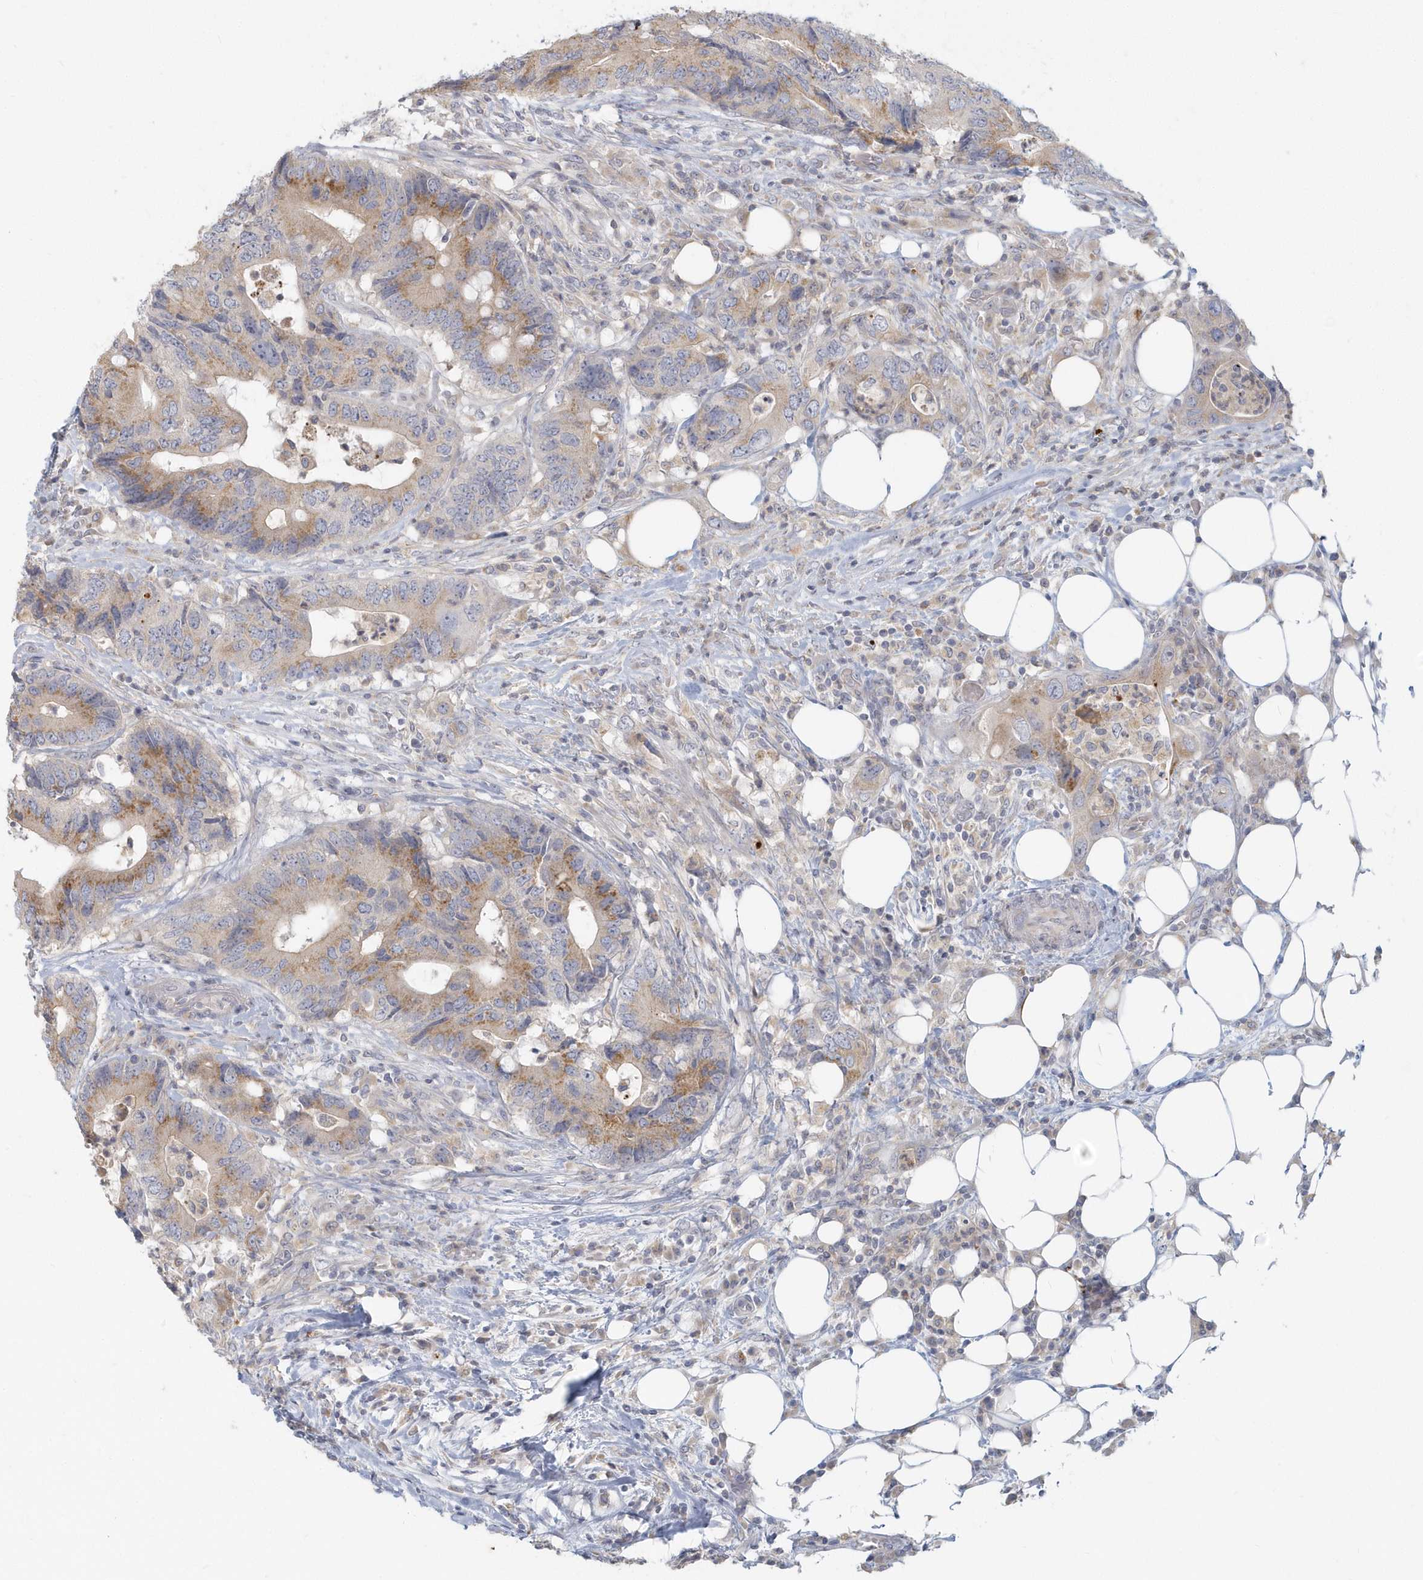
{"staining": {"intensity": "moderate", "quantity": ">75%", "location": "cytoplasmic/membranous"}, "tissue": "colorectal cancer", "cell_type": "Tumor cells", "image_type": "cancer", "snomed": [{"axis": "morphology", "description": "Adenocarcinoma, NOS"}, {"axis": "topography", "description": "Colon"}], "caption": "Immunohistochemistry (DAB) staining of human colorectal adenocarcinoma demonstrates moderate cytoplasmic/membranous protein expression in approximately >75% of tumor cells.", "gene": "NAPB", "patient": {"sex": "male", "age": 71}}